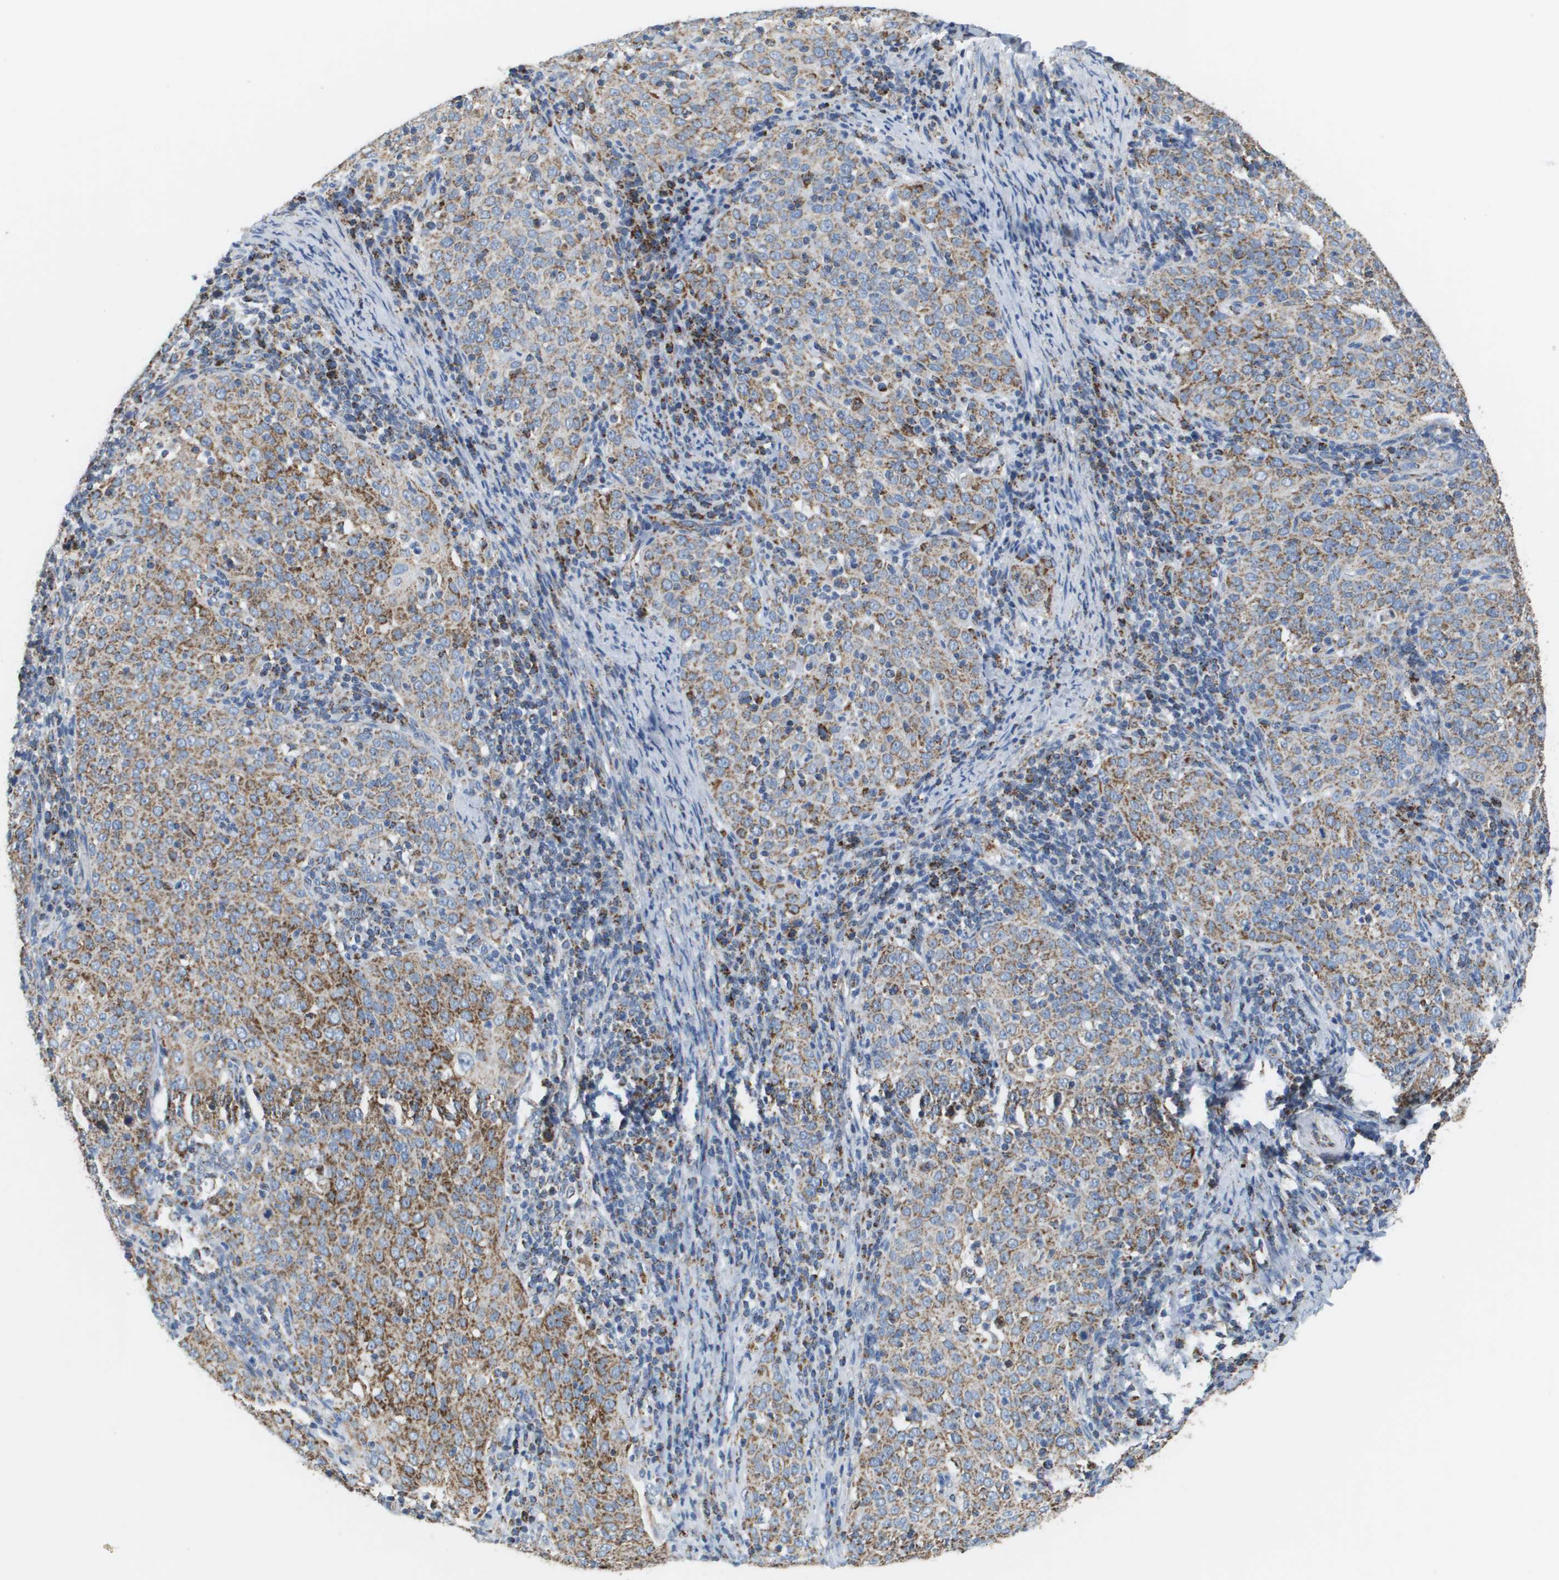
{"staining": {"intensity": "moderate", "quantity": ">75%", "location": "cytoplasmic/membranous"}, "tissue": "cervical cancer", "cell_type": "Tumor cells", "image_type": "cancer", "snomed": [{"axis": "morphology", "description": "Squamous cell carcinoma, NOS"}, {"axis": "topography", "description": "Cervix"}], "caption": "Protein expression analysis of cervical squamous cell carcinoma displays moderate cytoplasmic/membranous positivity in about >75% of tumor cells.", "gene": "ATP5F1B", "patient": {"sex": "female", "age": 51}}